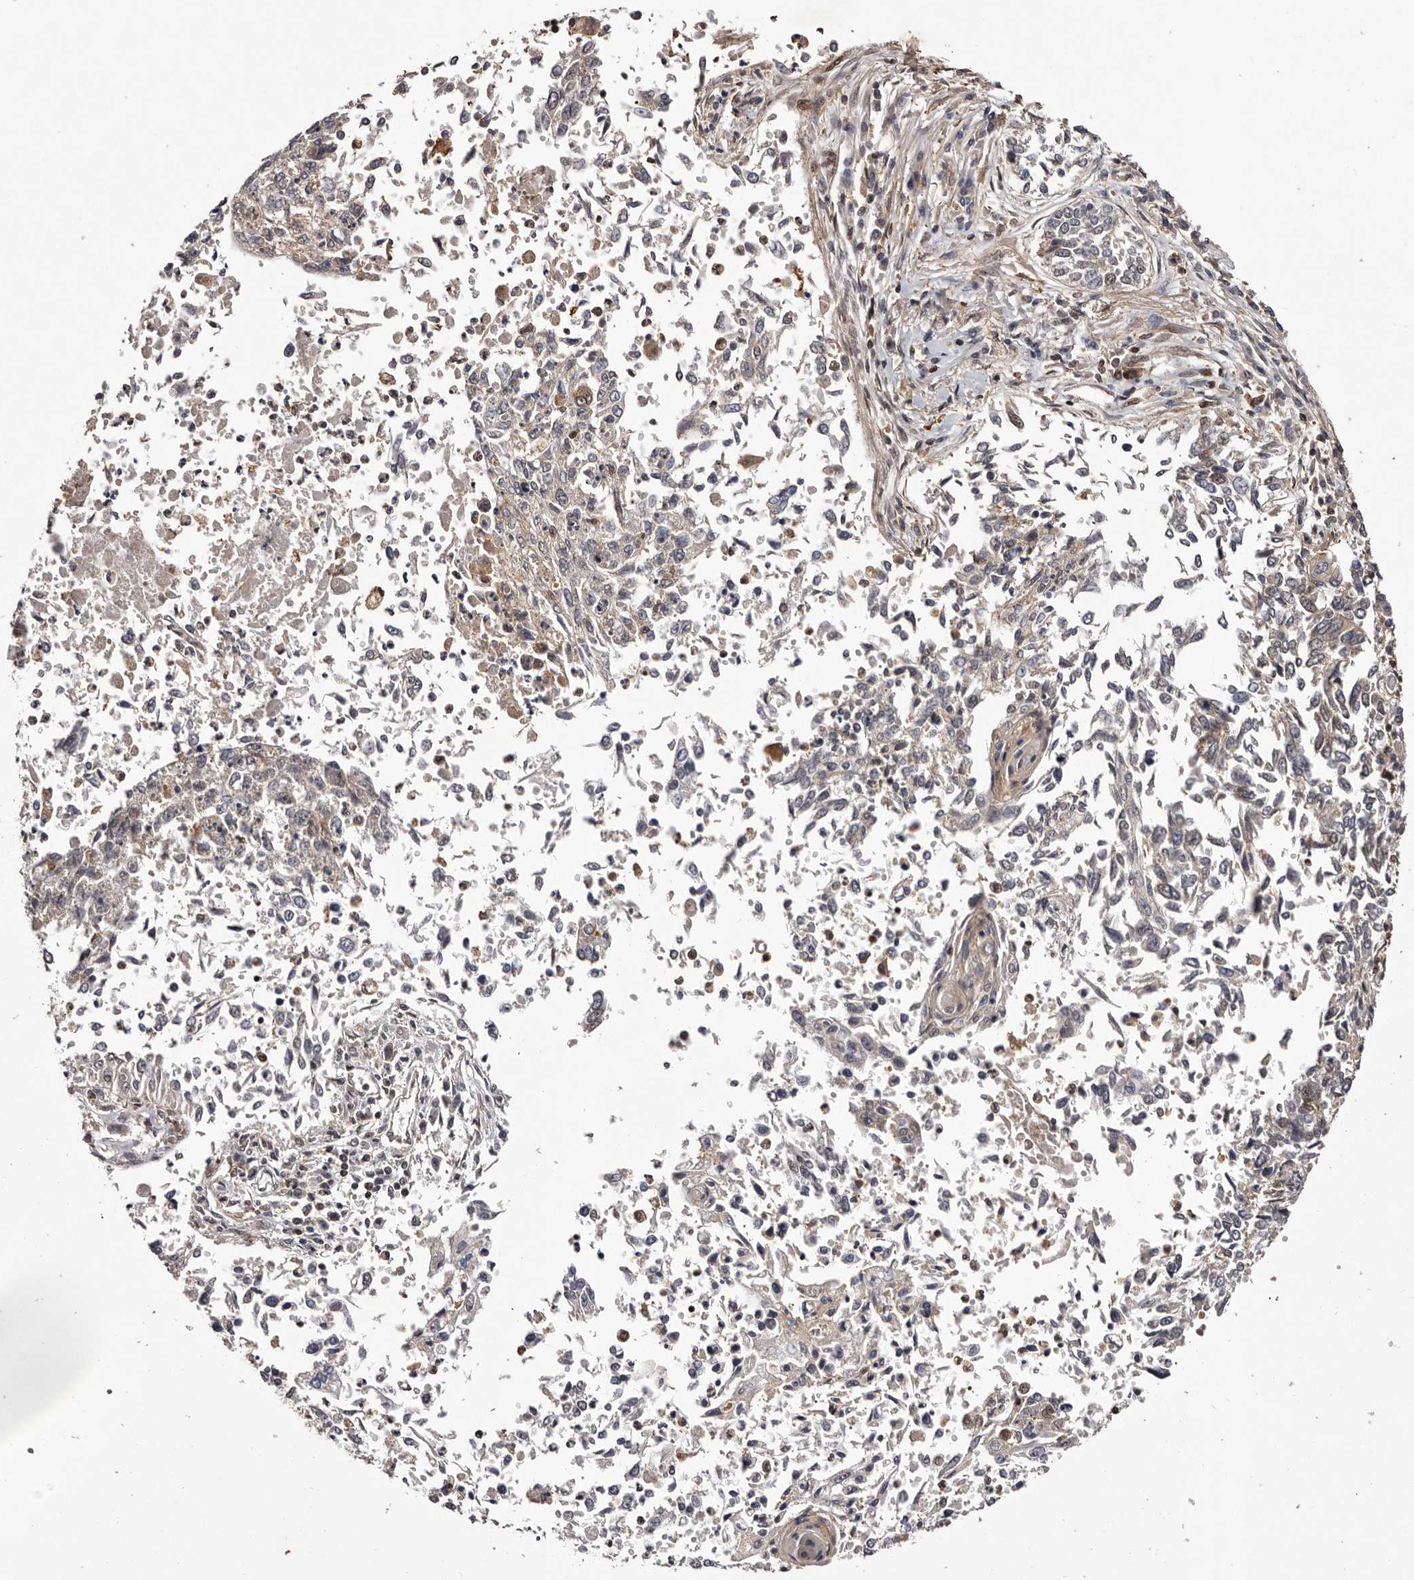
{"staining": {"intensity": "negative", "quantity": "none", "location": "none"}, "tissue": "lung cancer", "cell_type": "Tumor cells", "image_type": "cancer", "snomed": [{"axis": "morphology", "description": "Normal tissue, NOS"}, {"axis": "morphology", "description": "Squamous cell carcinoma, NOS"}, {"axis": "topography", "description": "Cartilage tissue"}, {"axis": "topography", "description": "Bronchus"}, {"axis": "topography", "description": "Lung"}, {"axis": "topography", "description": "Peripheral nerve tissue"}], "caption": "An image of lung cancer (squamous cell carcinoma) stained for a protein reveals no brown staining in tumor cells.", "gene": "FBXO5", "patient": {"sex": "female", "age": 49}}